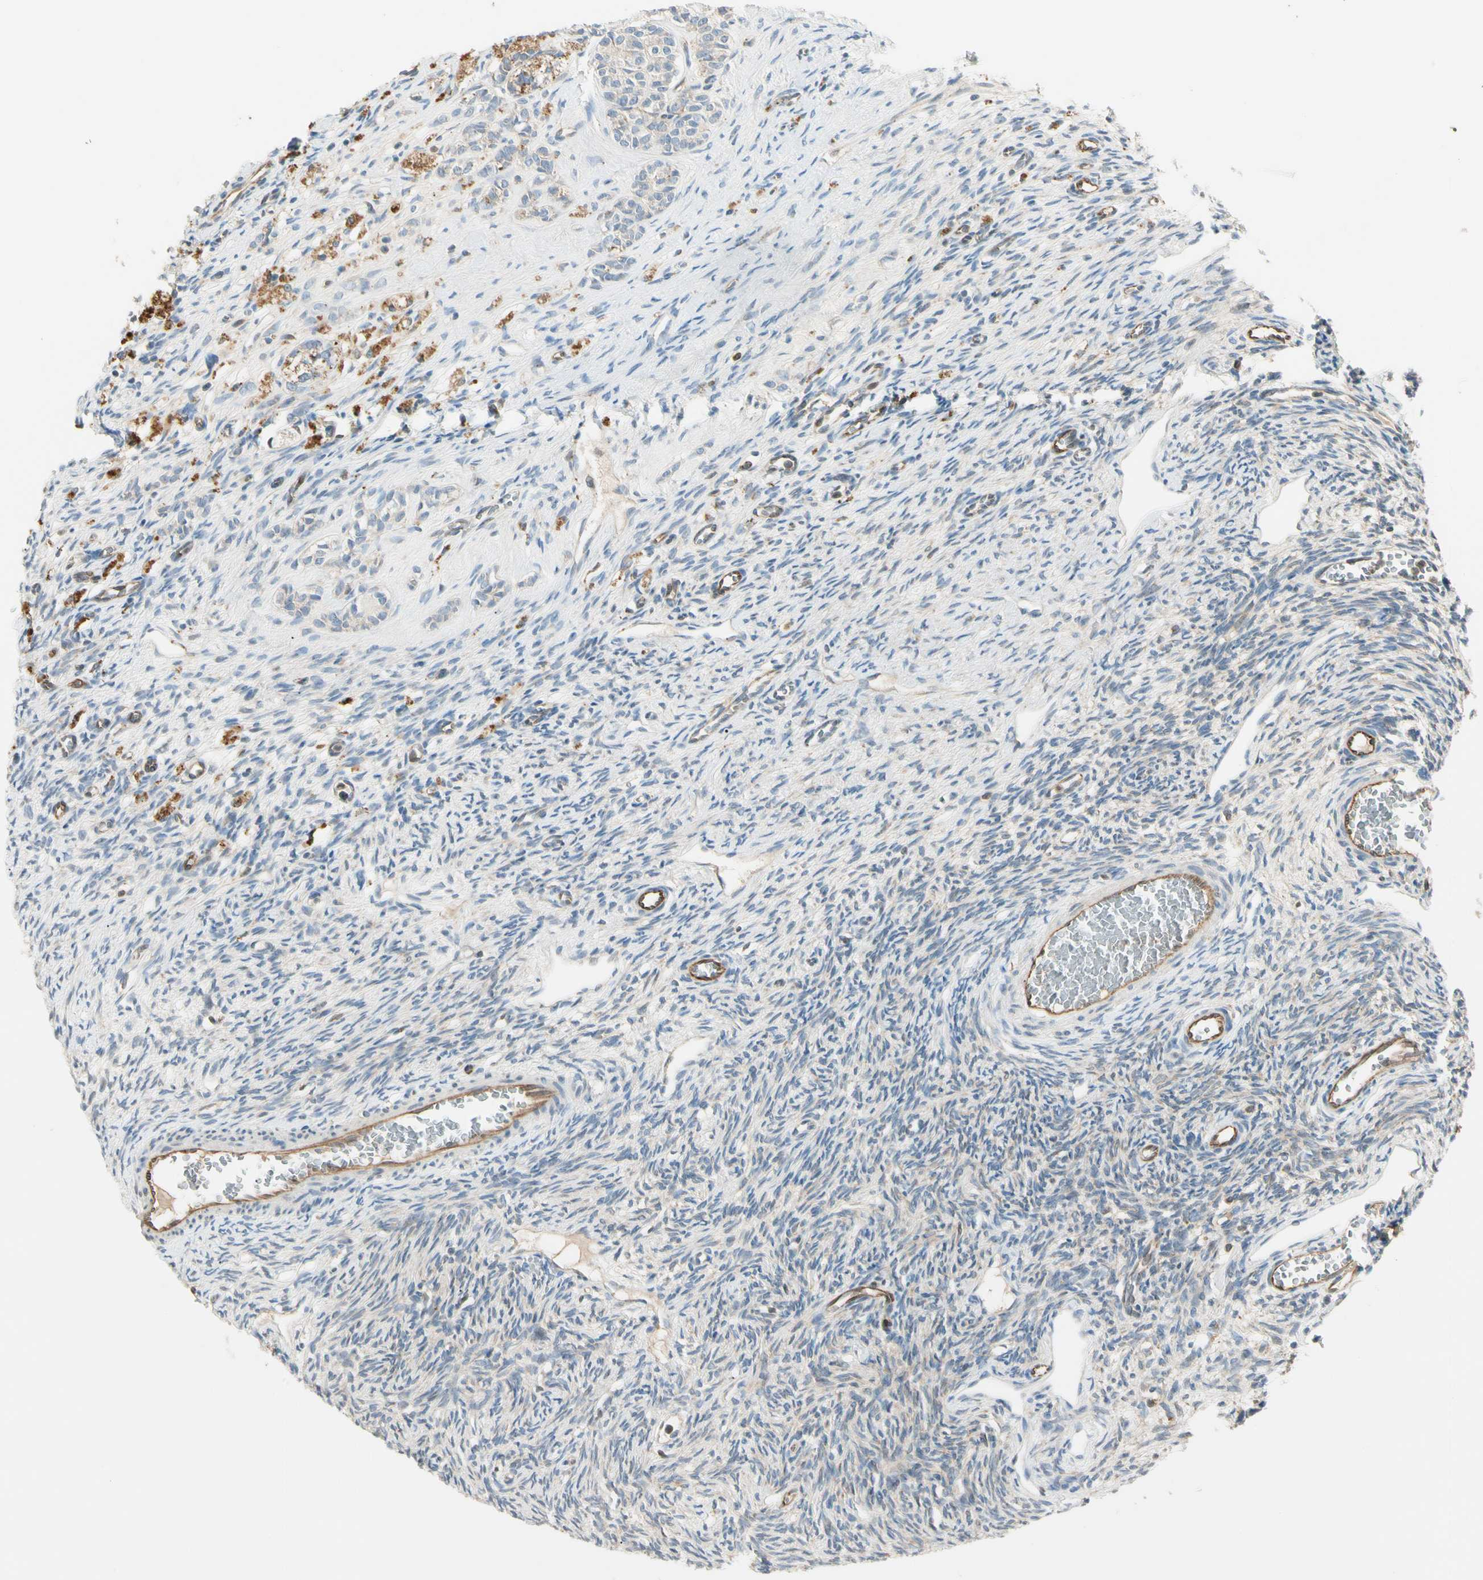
{"staining": {"intensity": "negative", "quantity": "none", "location": "none"}, "tissue": "ovary", "cell_type": "Ovarian stroma cells", "image_type": "normal", "snomed": [{"axis": "morphology", "description": "Normal tissue, NOS"}, {"axis": "topography", "description": "Ovary"}], "caption": "Image shows no protein staining in ovarian stroma cells of benign ovary.", "gene": "LPCAT2", "patient": {"sex": "female", "age": 33}}